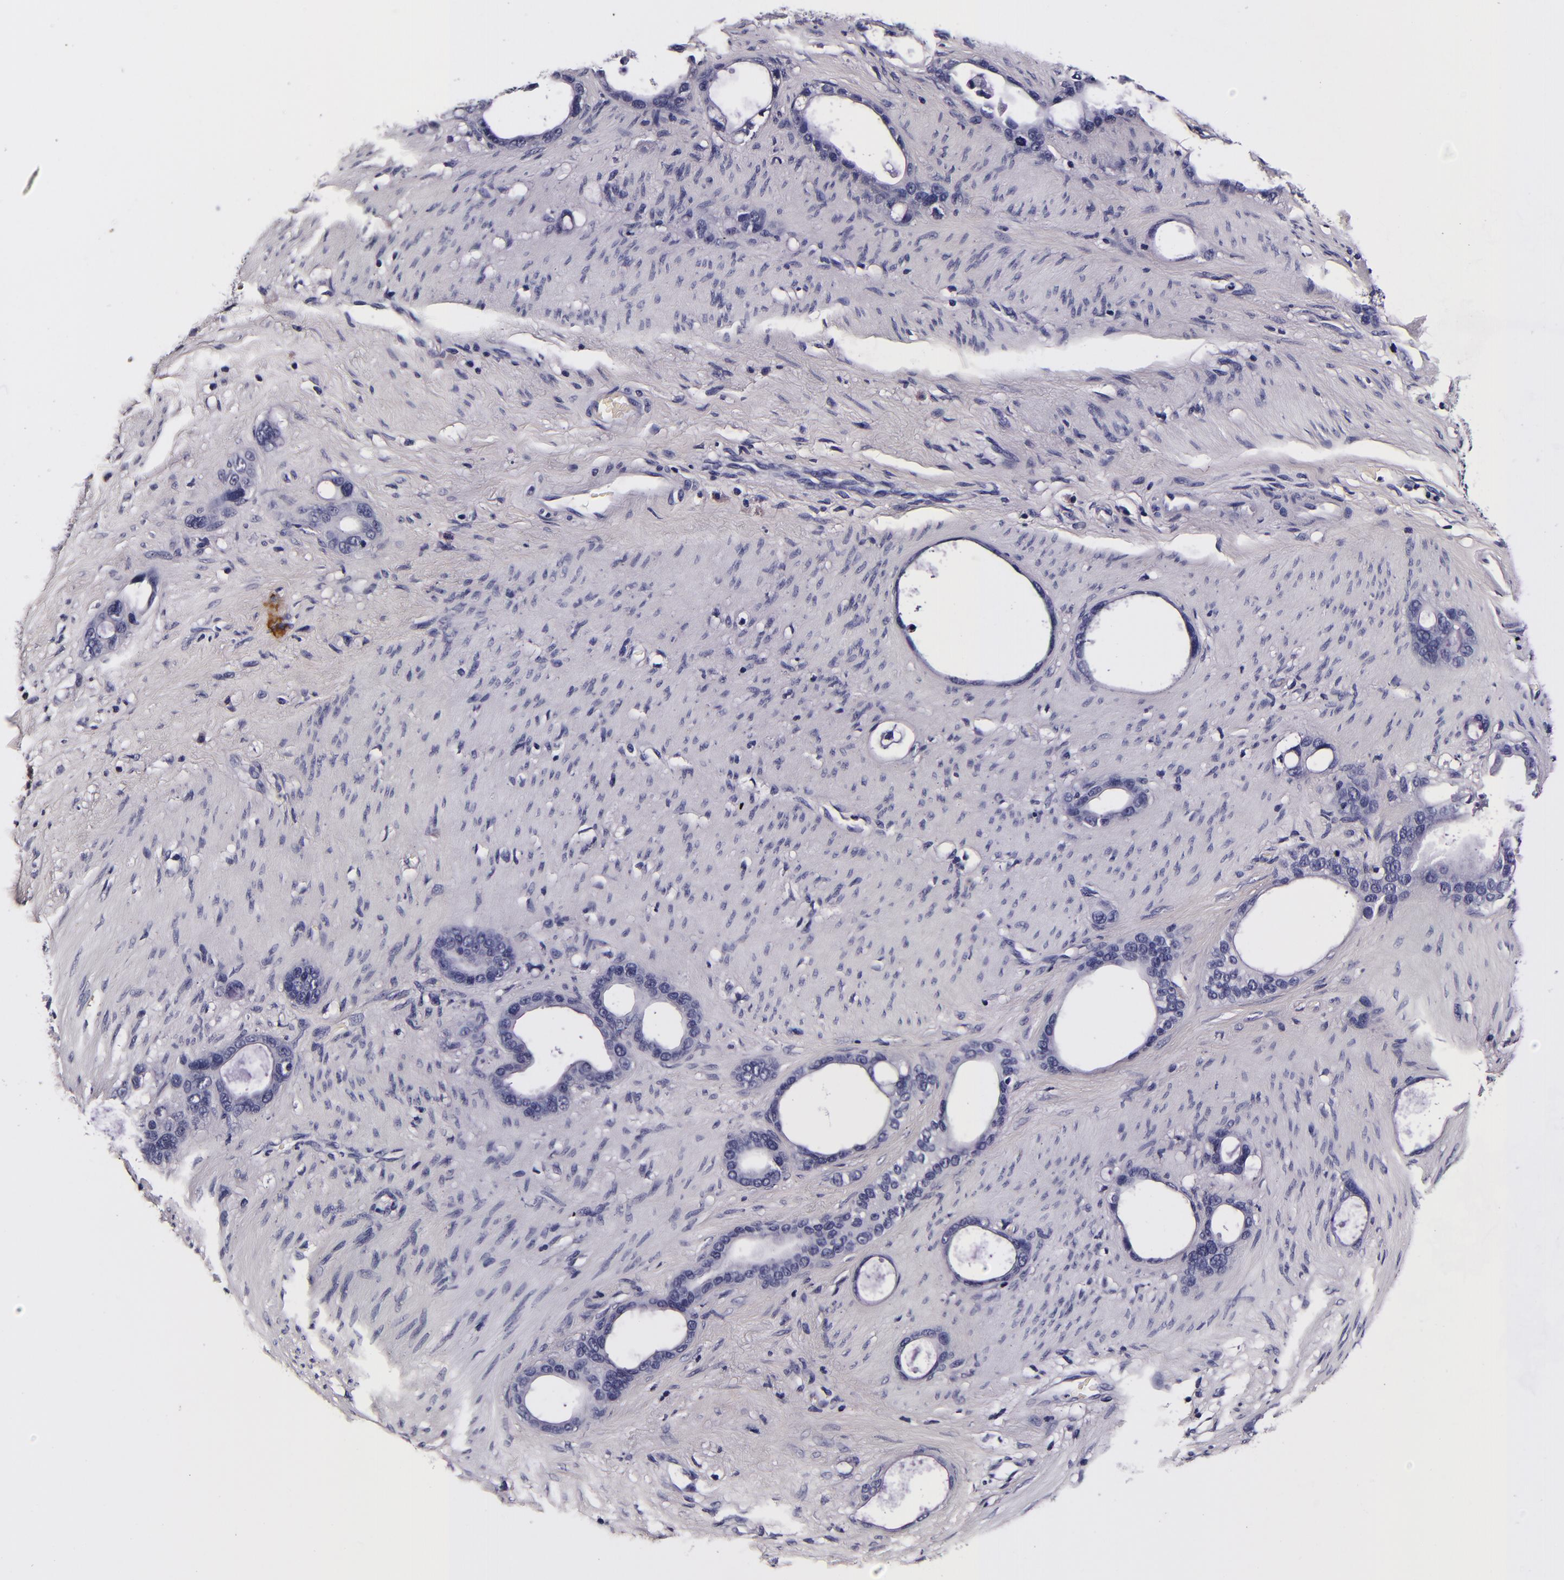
{"staining": {"intensity": "negative", "quantity": "none", "location": "none"}, "tissue": "stomach cancer", "cell_type": "Tumor cells", "image_type": "cancer", "snomed": [{"axis": "morphology", "description": "Adenocarcinoma, NOS"}, {"axis": "topography", "description": "Stomach"}], "caption": "Photomicrograph shows no protein staining in tumor cells of stomach cancer tissue. Brightfield microscopy of IHC stained with DAB (brown) and hematoxylin (blue), captured at high magnification.", "gene": "FBN1", "patient": {"sex": "female", "age": 75}}